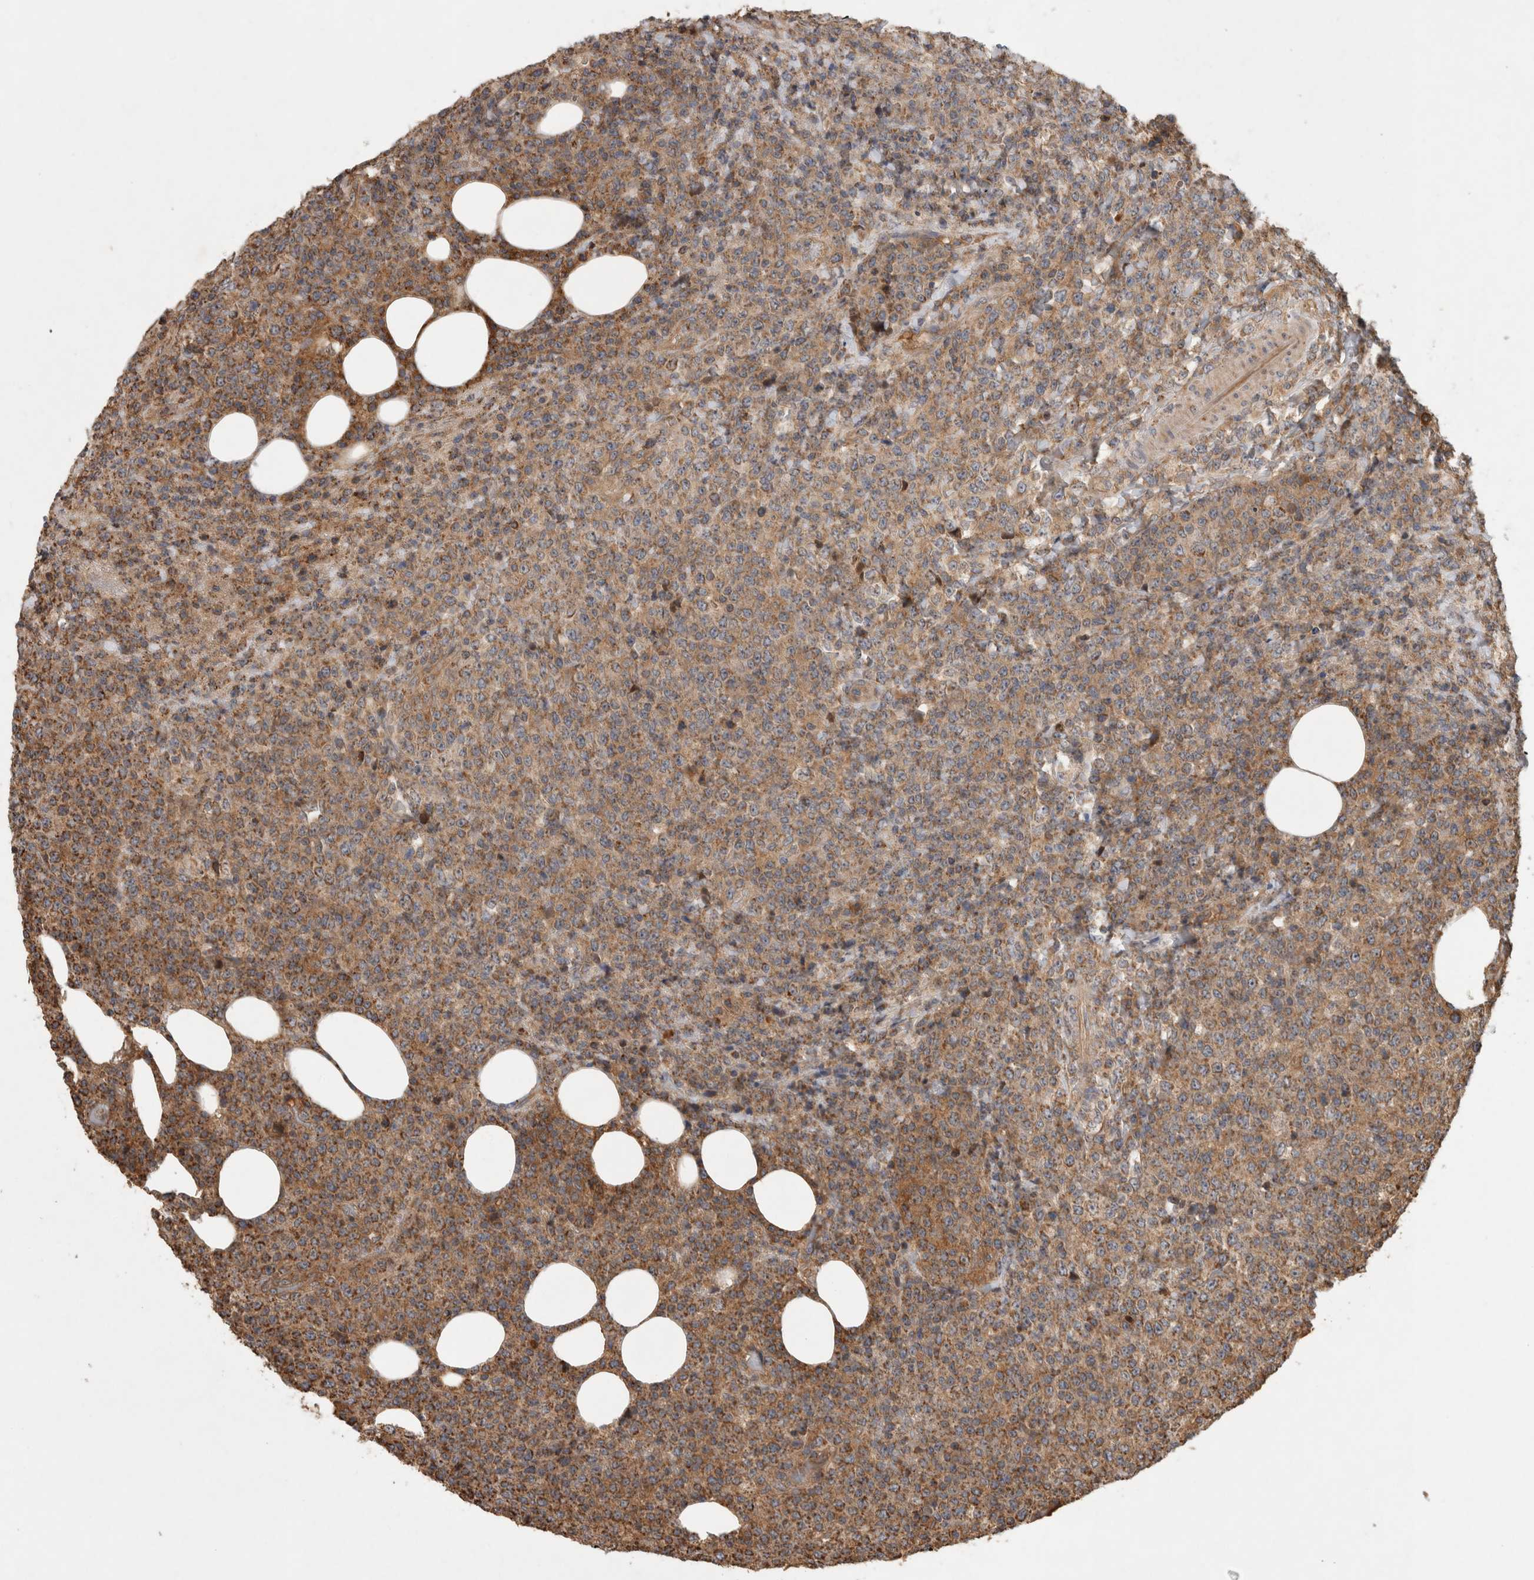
{"staining": {"intensity": "moderate", "quantity": ">75%", "location": "cytoplasmic/membranous"}, "tissue": "lymphoma", "cell_type": "Tumor cells", "image_type": "cancer", "snomed": [{"axis": "morphology", "description": "Malignant lymphoma, non-Hodgkin's type, High grade"}, {"axis": "topography", "description": "Lymph node"}], "caption": "Malignant lymphoma, non-Hodgkin's type (high-grade) was stained to show a protein in brown. There is medium levels of moderate cytoplasmic/membranous positivity in approximately >75% of tumor cells. The staining was performed using DAB (3,3'-diaminobenzidine), with brown indicating positive protein expression. Nuclei are stained blue with hematoxylin.", "gene": "SERAC1", "patient": {"sex": "male", "age": 13}}